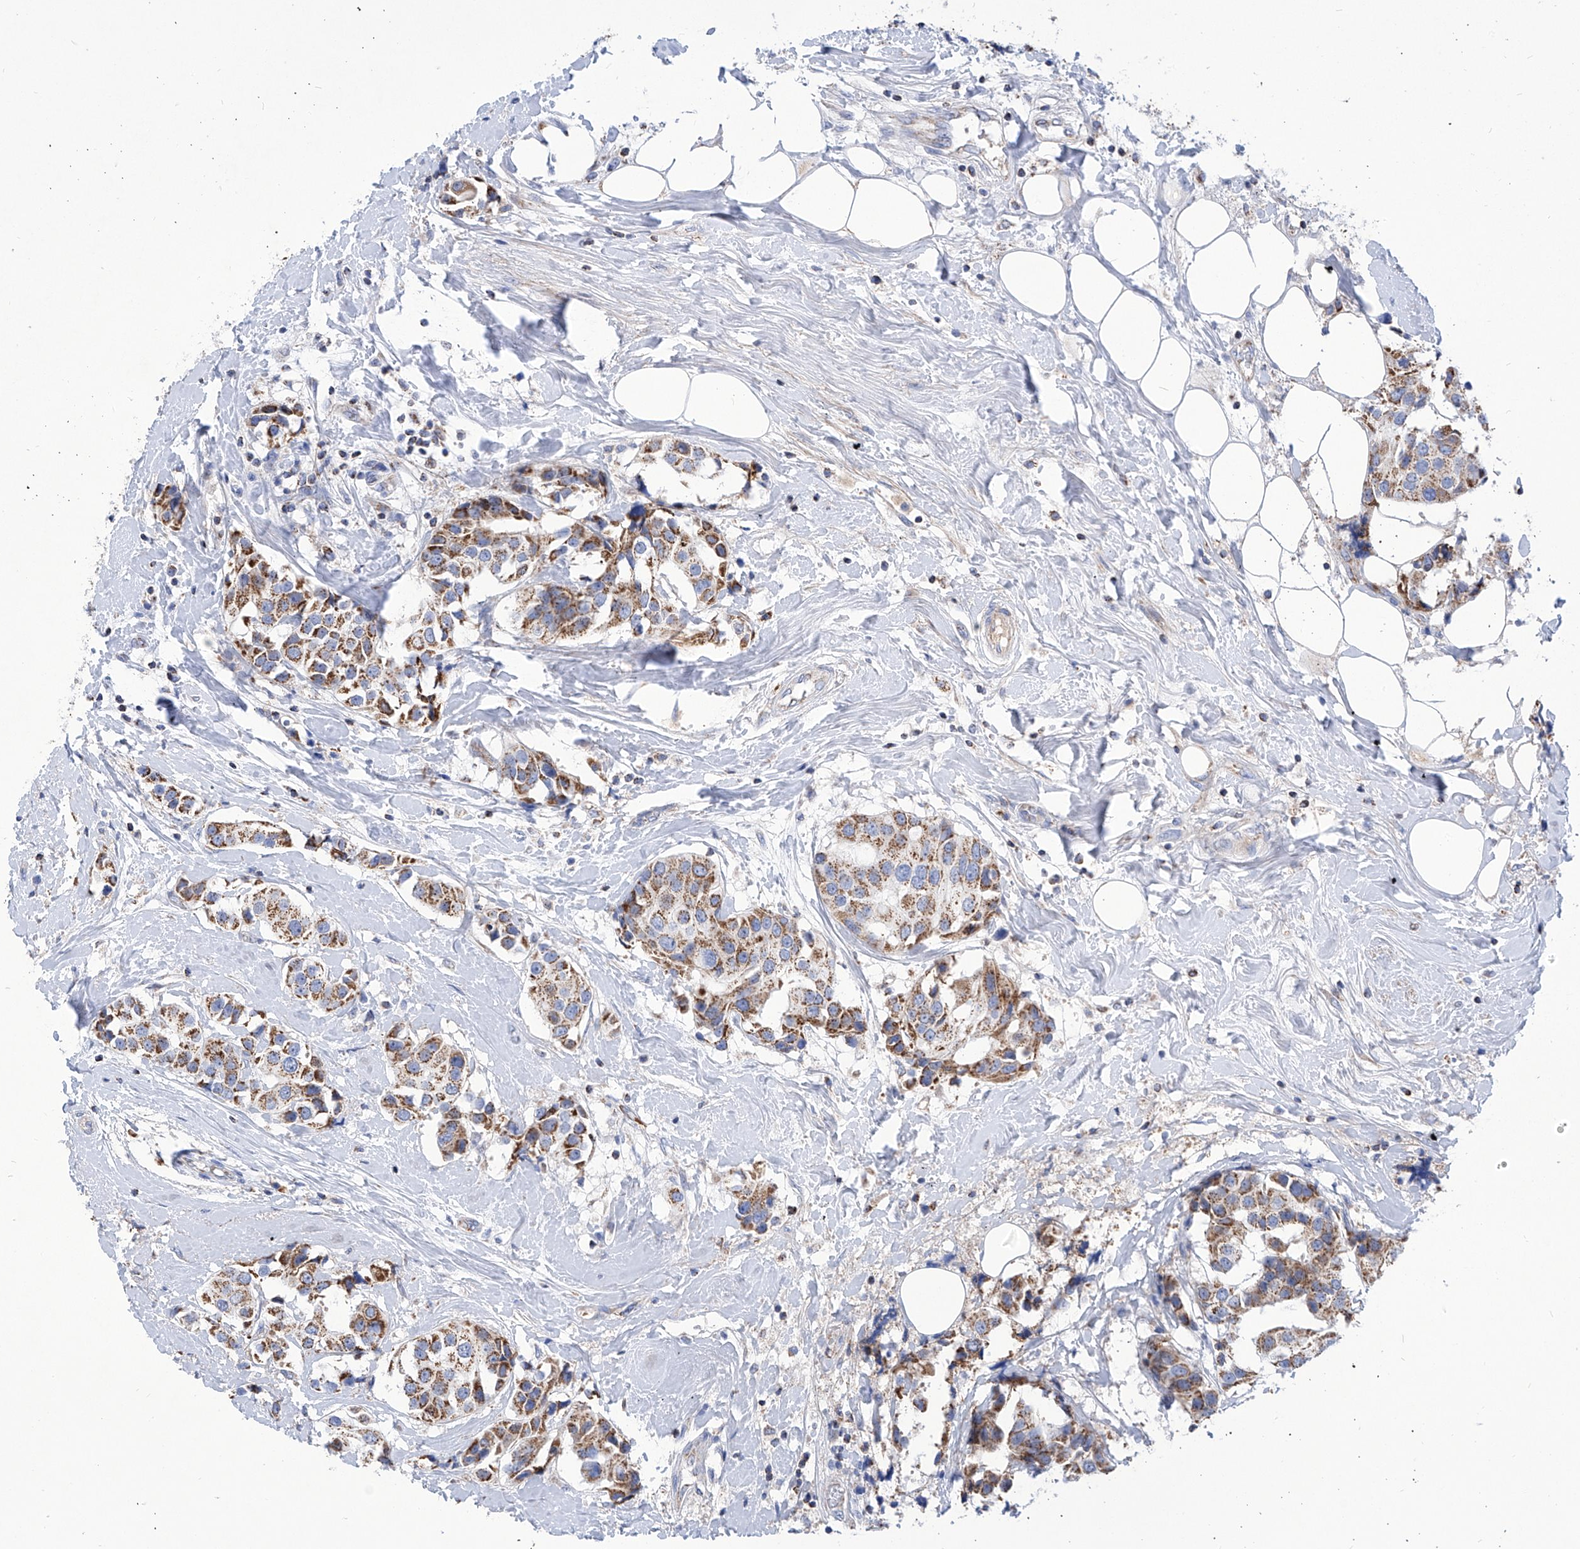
{"staining": {"intensity": "moderate", "quantity": ">75%", "location": "cytoplasmic/membranous"}, "tissue": "breast cancer", "cell_type": "Tumor cells", "image_type": "cancer", "snomed": [{"axis": "morphology", "description": "Normal tissue, NOS"}, {"axis": "morphology", "description": "Duct carcinoma"}, {"axis": "topography", "description": "Breast"}], "caption": "A brown stain highlights moderate cytoplasmic/membranous positivity of a protein in infiltrating ductal carcinoma (breast) tumor cells. The staining was performed using DAB to visualize the protein expression in brown, while the nuclei were stained in blue with hematoxylin (Magnification: 20x).", "gene": "SRBD1", "patient": {"sex": "female", "age": 39}}